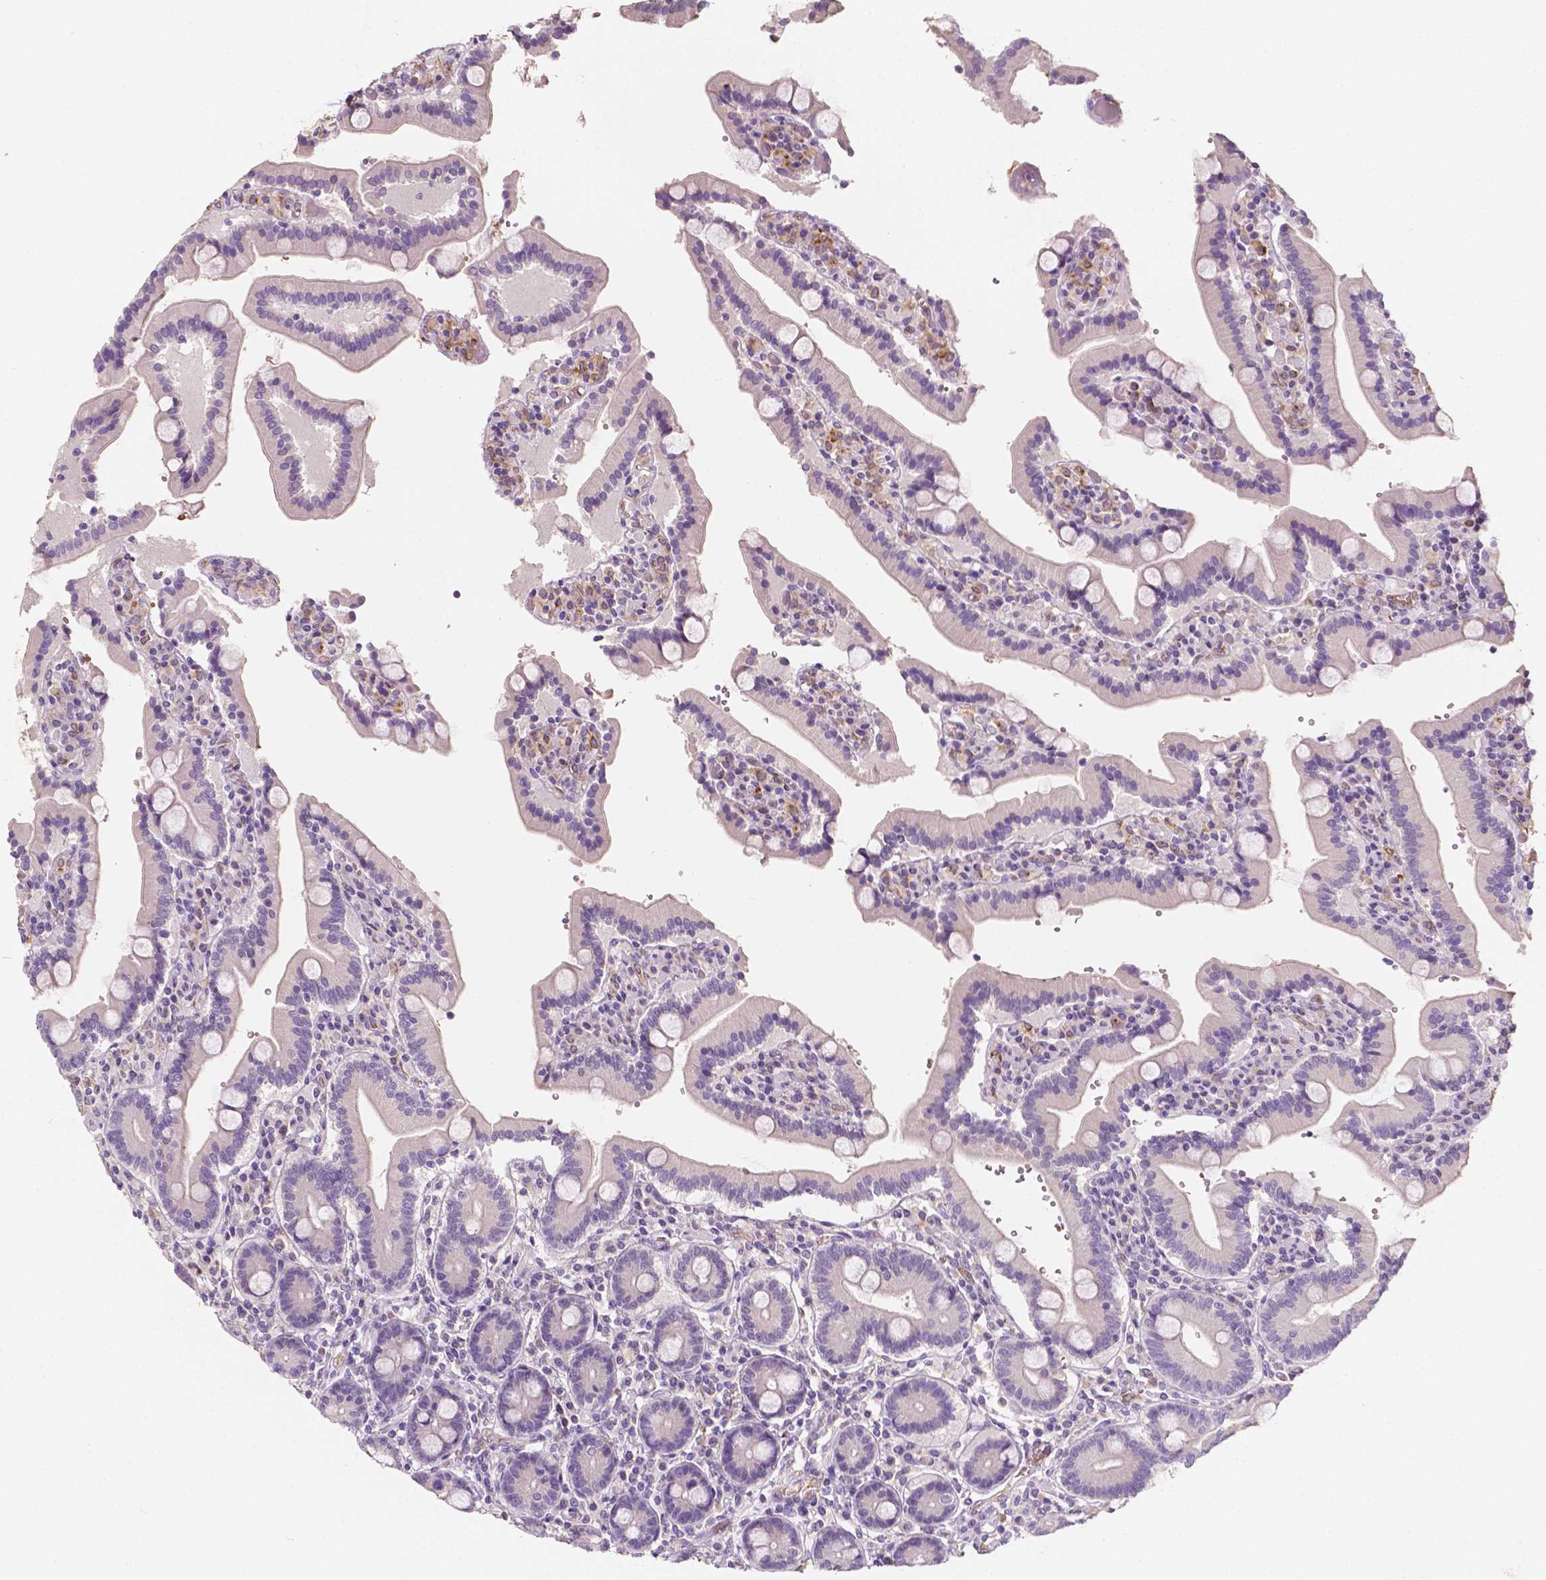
{"staining": {"intensity": "negative", "quantity": "none", "location": "none"}, "tissue": "duodenum", "cell_type": "Glandular cells", "image_type": "normal", "snomed": [{"axis": "morphology", "description": "Normal tissue, NOS"}, {"axis": "topography", "description": "Duodenum"}], "caption": "The immunohistochemistry photomicrograph has no significant staining in glandular cells of duodenum.", "gene": "SLC22A4", "patient": {"sex": "female", "age": 62}}